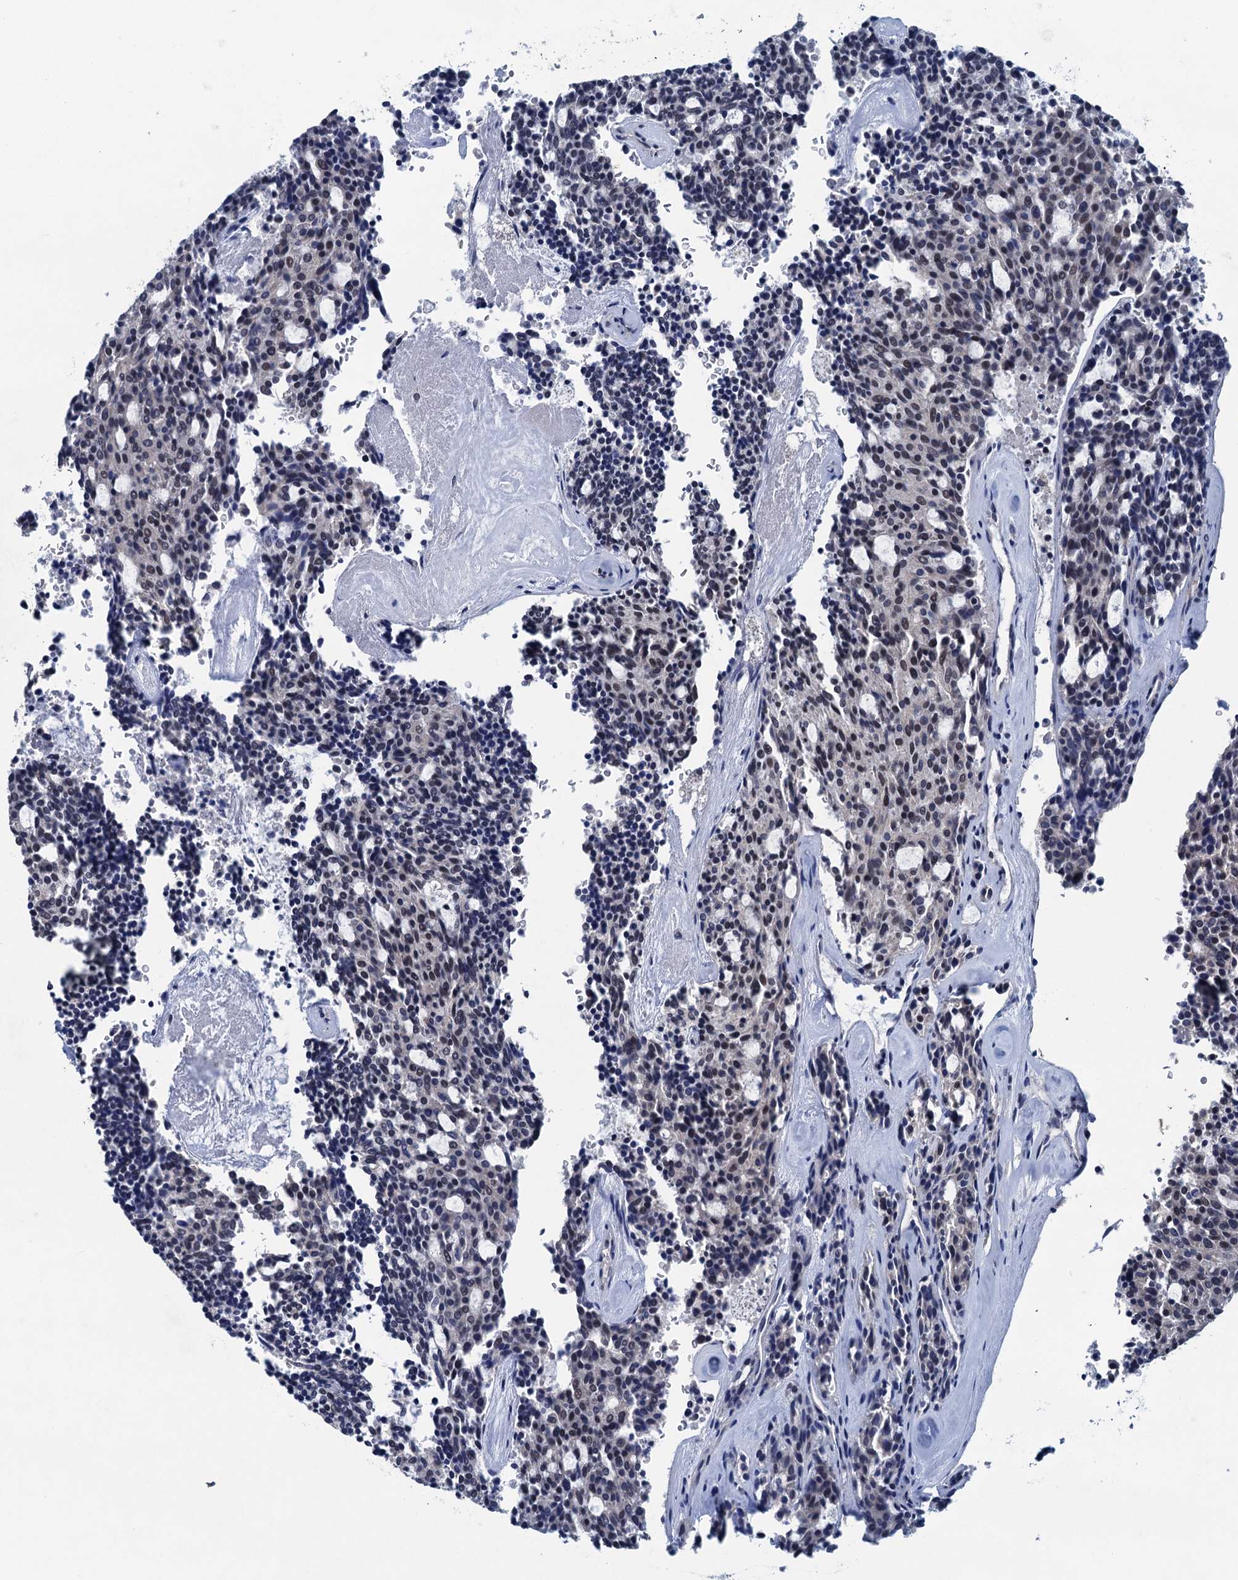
{"staining": {"intensity": "weak", "quantity": "<25%", "location": "nuclear"}, "tissue": "carcinoid", "cell_type": "Tumor cells", "image_type": "cancer", "snomed": [{"axis": "morphology", "description": "Carcinoid, malignant, NOS"}, {"axis": "topography", "description": "Pancreas"}], "caption": "Immunohistochemistry histopathology image of neoplastic tissue: human malignant carcinoid stained with DAB (3,3'-diaminobenzidine) reveals no significant protein expression in tumor cells. The staining is performed using DAB brown chromogen with nuclei counter-stained in using hematoxylin.", "gene": "FNBP4", "patient": {"sex": "female", "age": 54}}